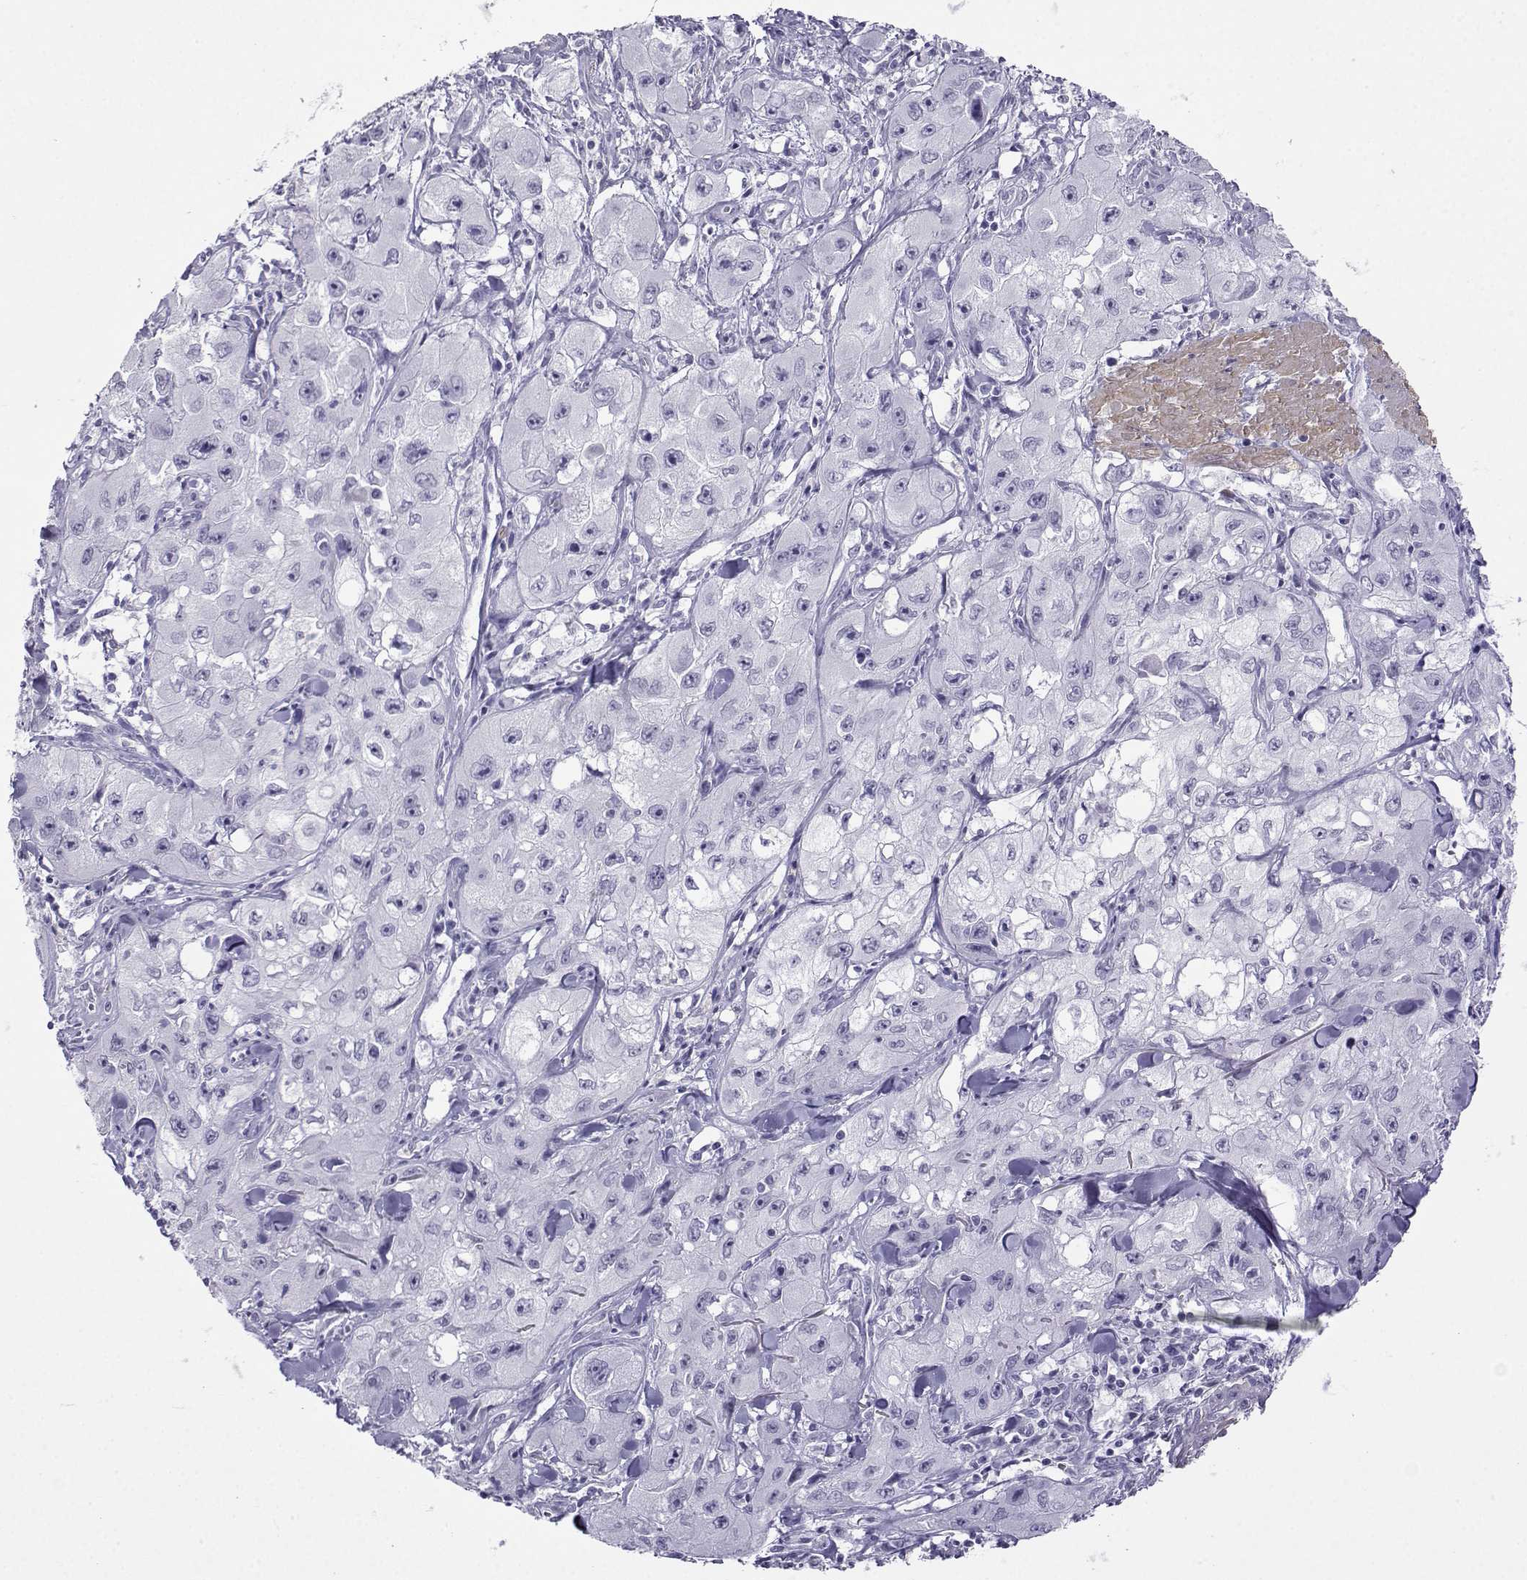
{"staining": {"intensity": "negative", "quantity": "none", "location": "none"}, "tissue": "skin cancer", "cell_type": "Tumor cells", "image_type": "cancer", "snomed": [{"axis": "morphology", "description": "Squamous cell carcinoma, NOS"}, {"axis": "topography", "description": "Skin"}, {"axis": "topography", "description": "Subcutis"}], "caption": "Tumor cells are negative for brown protein staining in skin cancer (squamous cell carcinoma).", "gene": "KIF17", "patient": {"sex": "male", "age": 73}}